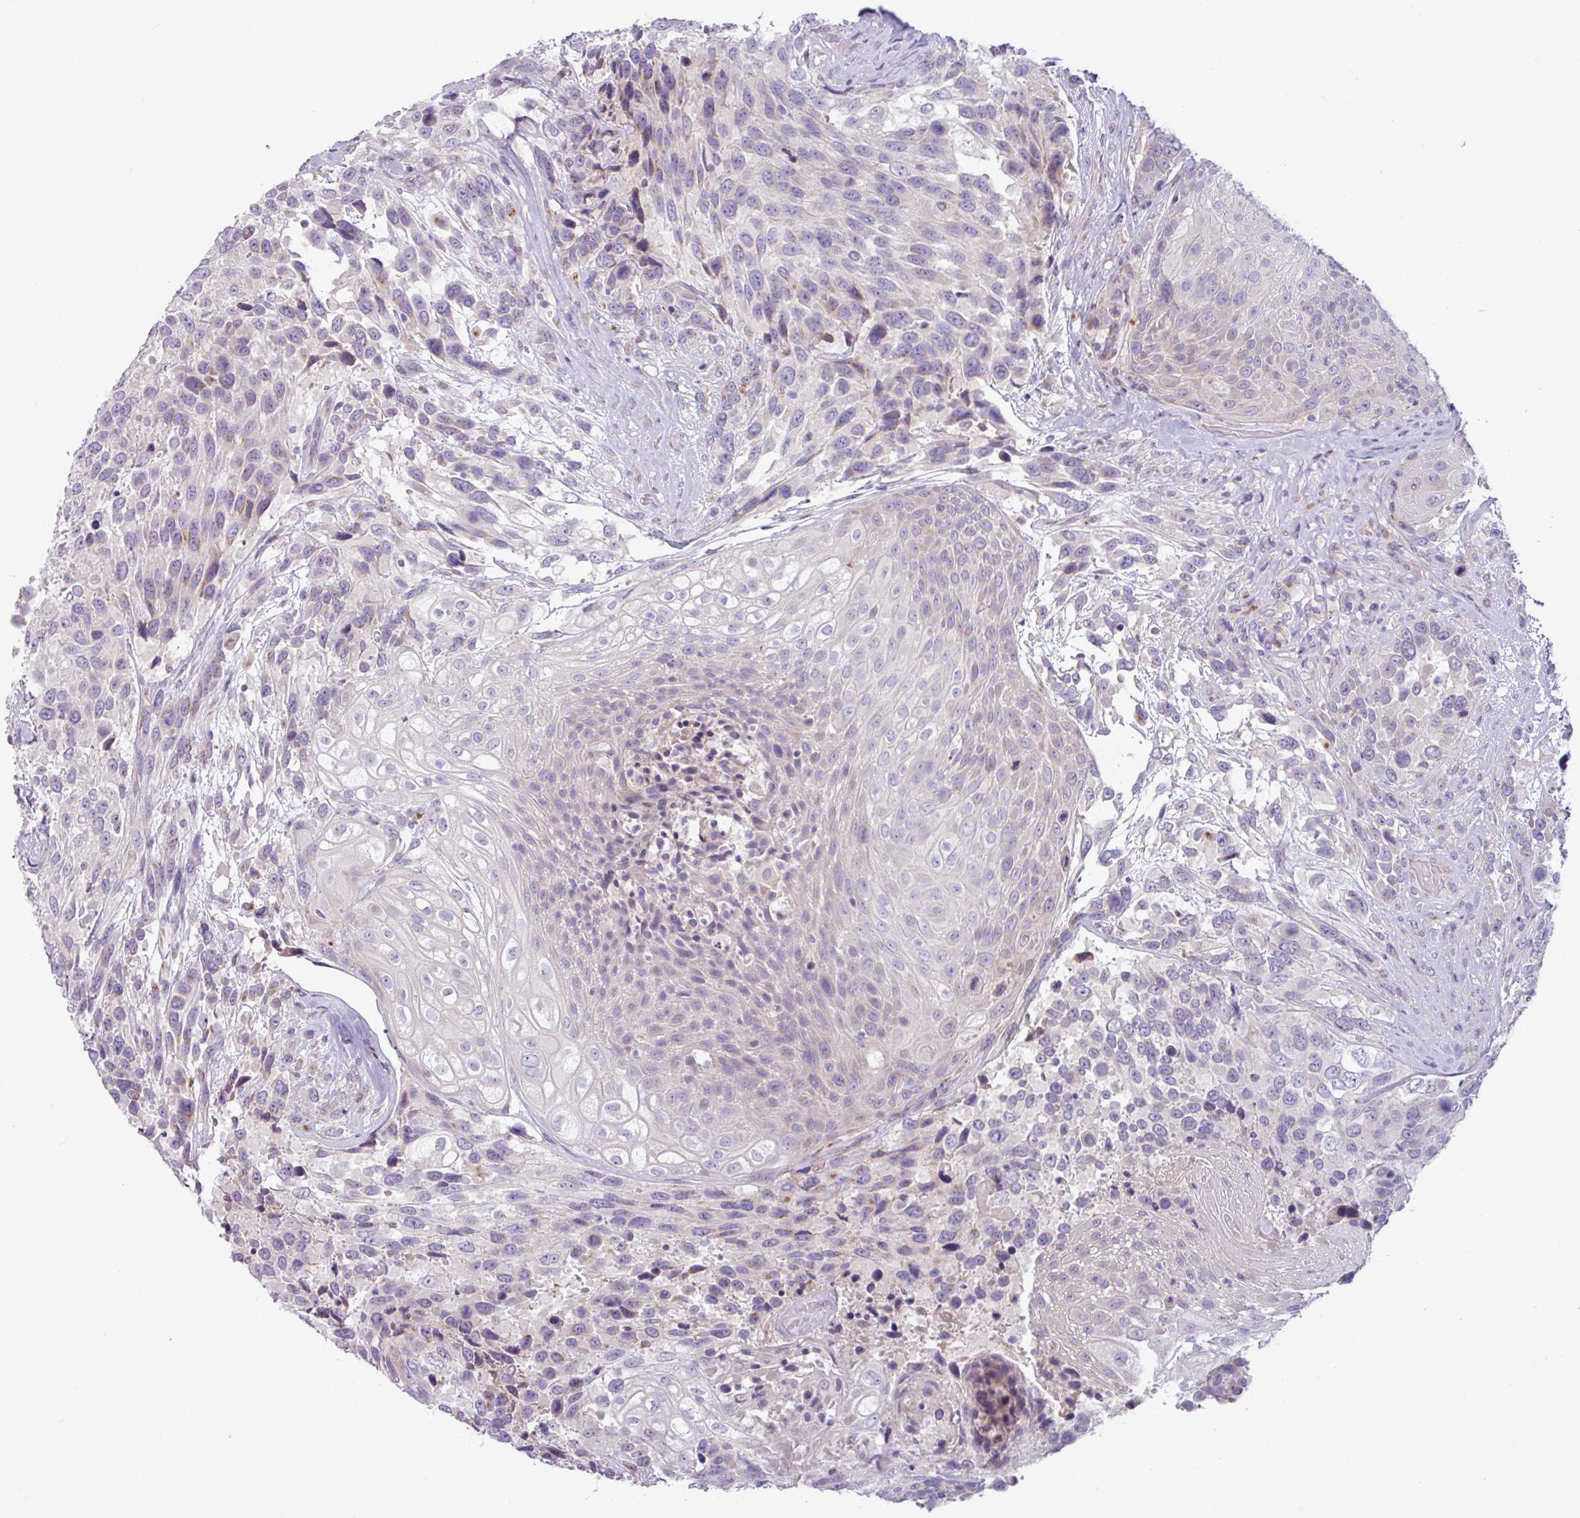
{"staining": {"intensity": "weak", "quantity": "<25%", "location": "cytoplasmic/membranous"}, "tissue": "urothelial cancer", "cell_type": "Tumor cells", "image_type": "cancer", "snomed": [{"axis": "morphology", "description": "Urothelial carcinoma, High grade"}, {"axis": "topography", "description": "Urinary bladder"}], "caption": "High-grade urothelial carcinoma was stained to show a protein in brown. There is no significant staining in tumor cells. (DAB IHC with hematoxylin counter stain).", "gene": "STIMATE", "patient": {"sex": "female", "age": 70}}